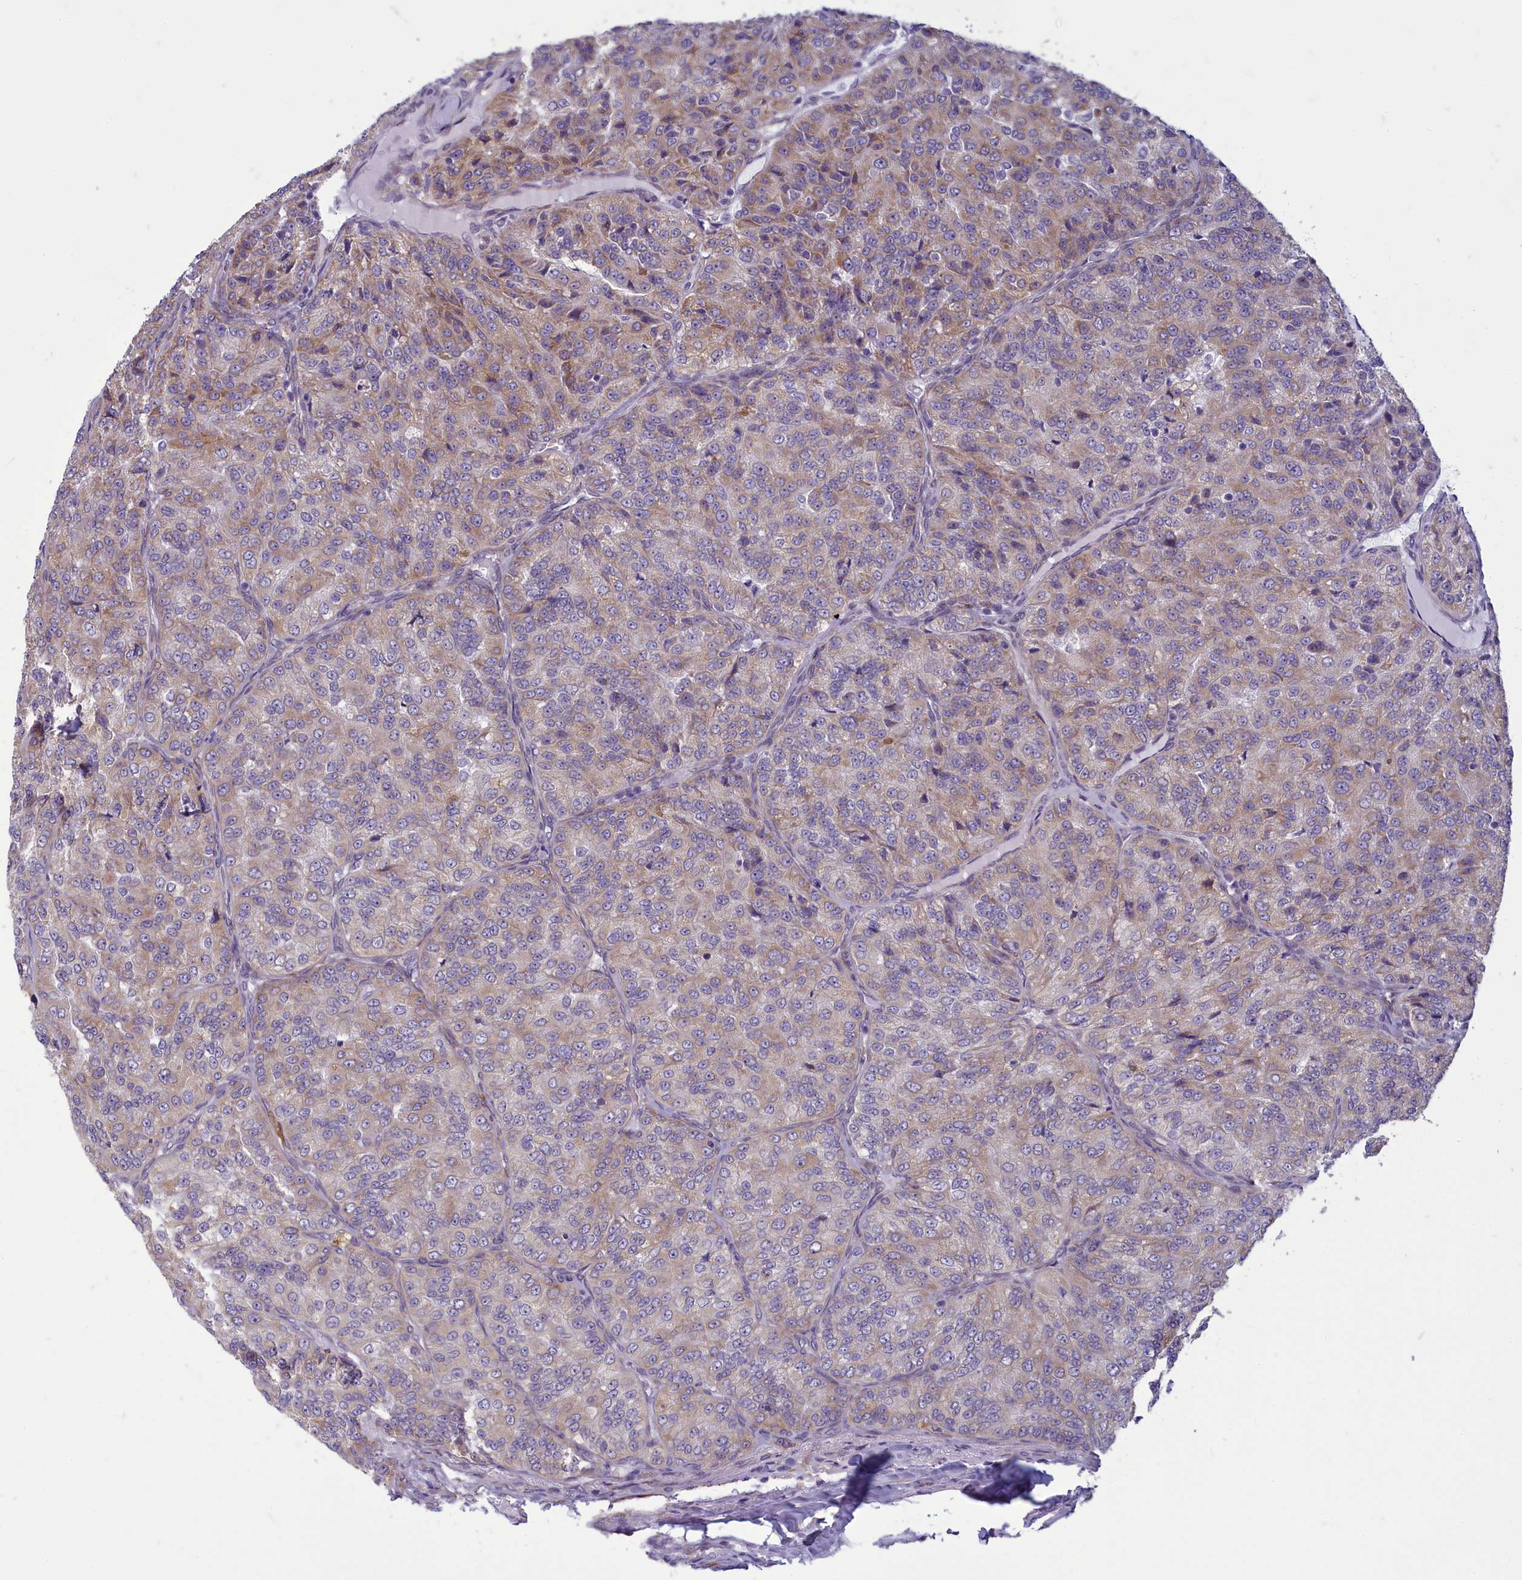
{"staining": {"intensity": "weak", "quantity": "25%-75%", "location": "cytoplasmic/membranous"}, "tissue": "renal cancer", "cell_type": "Tumor cells", "image_type": "cancer", "snomed": [{"axis": "morphology", "description": "Adenocarcinoma, NOS"}, {"axis": "topography", "description": "Kidney"}], "caption": "Tumor cells exhibit low levels of weak cytoplasmic/membranous staining in about 25%-75% of cells in renal cancer.", "gene": "CENATAC", "patient": {"sex": "female", "age": 63}}